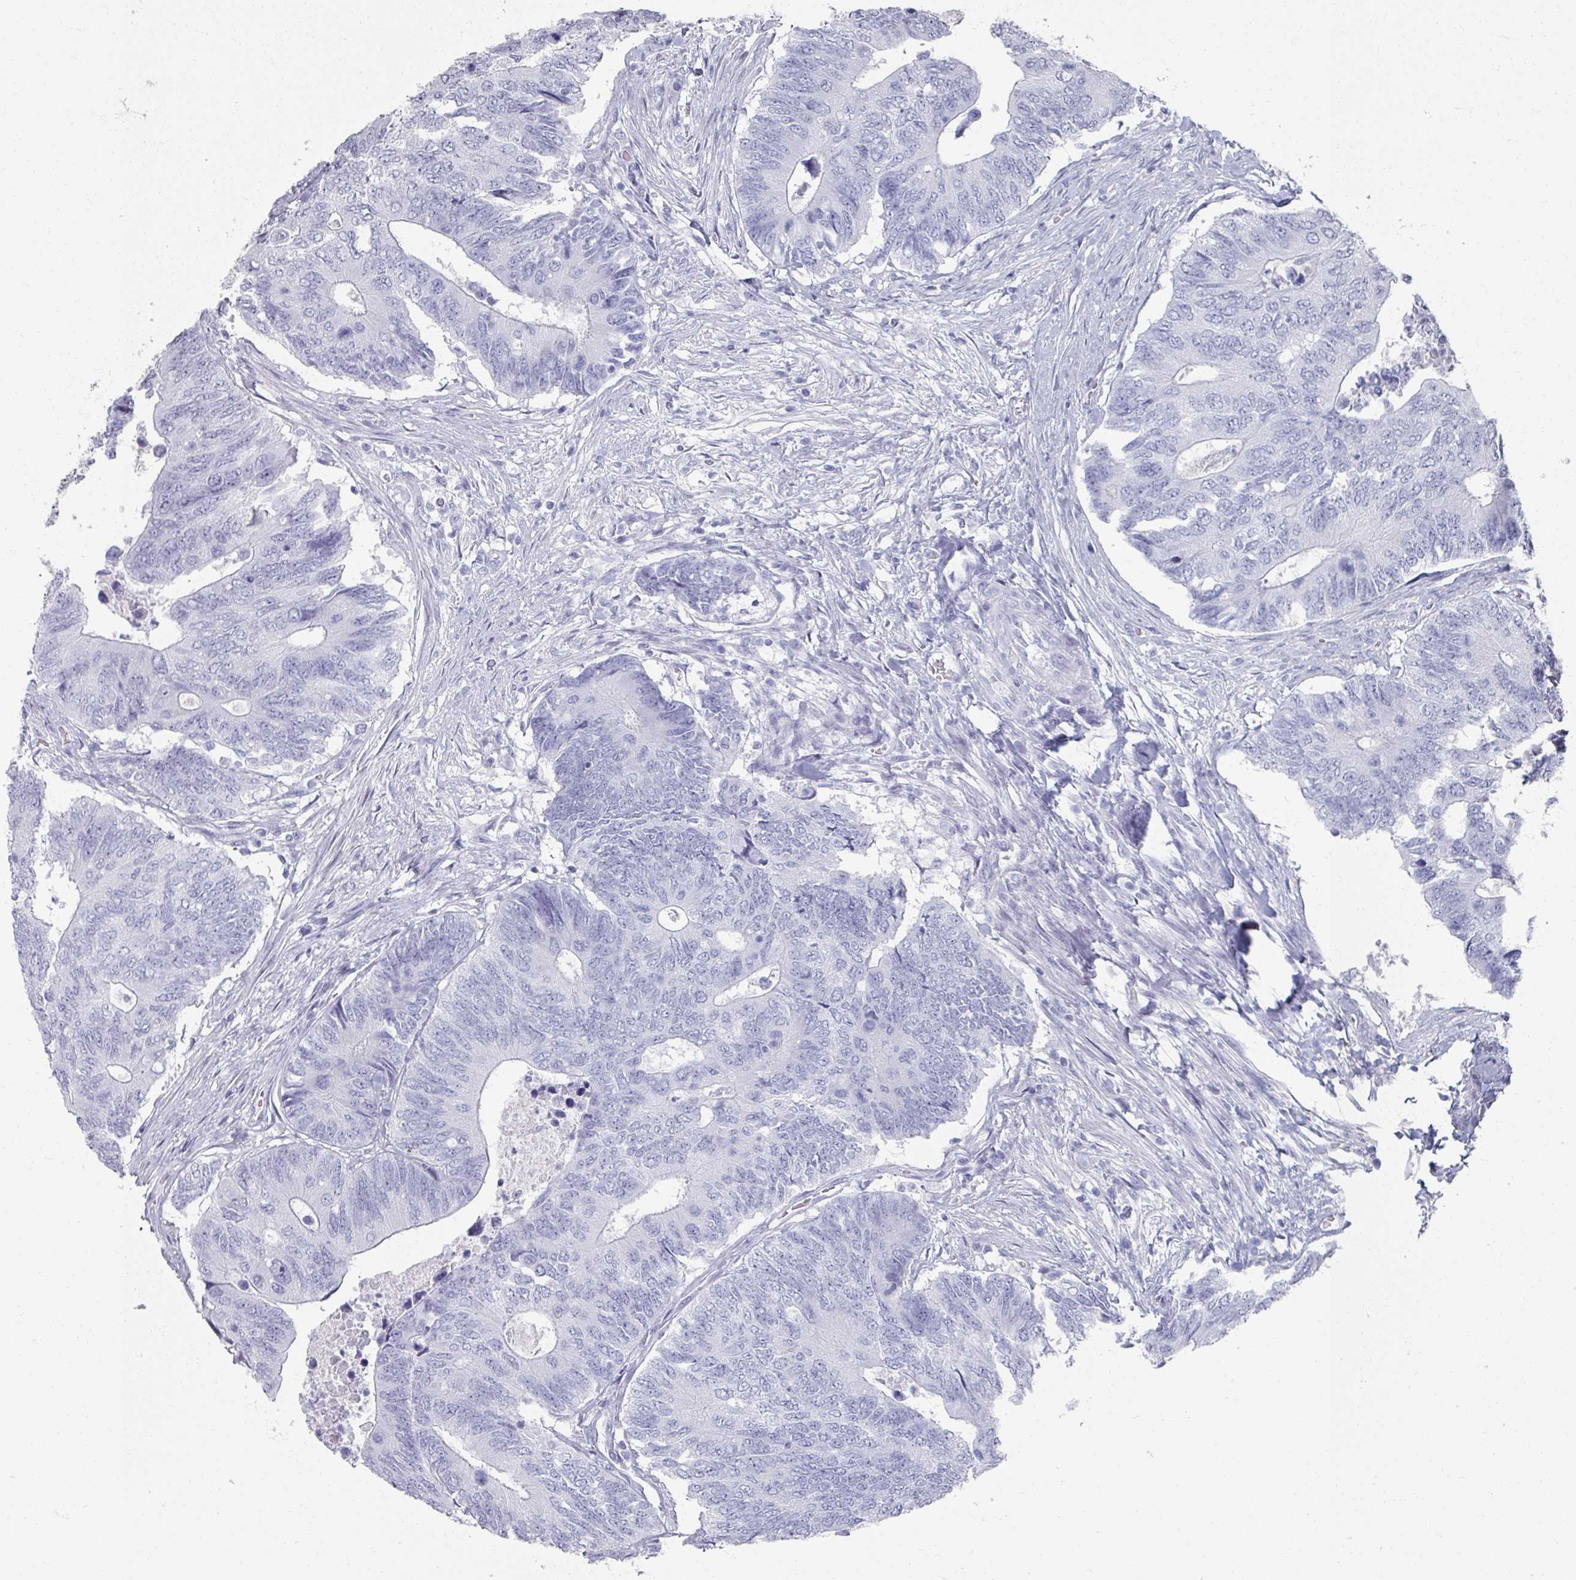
{"staining": {"intensity": "negative", "quantity": "none", "location": "none"}, "tissue": "colorectal cancer", "cell_type": "Tumor cells", "image_type": "cancer", "snomed": [{"axis": "morphology", "description": "Adenocarcinoma, NOS"}, {"axis": "topography", "description": "Colon"}], "caption": "An IHC micrograph of colorectal cancer (adenocarcinoma) is shown. There is no staining in tumor cells of colorectal cancer (adenocarcinoma). (DAB IHC, high magnification).", "gene": "OMG", "patient": {"sex": "male", "age": 87}}